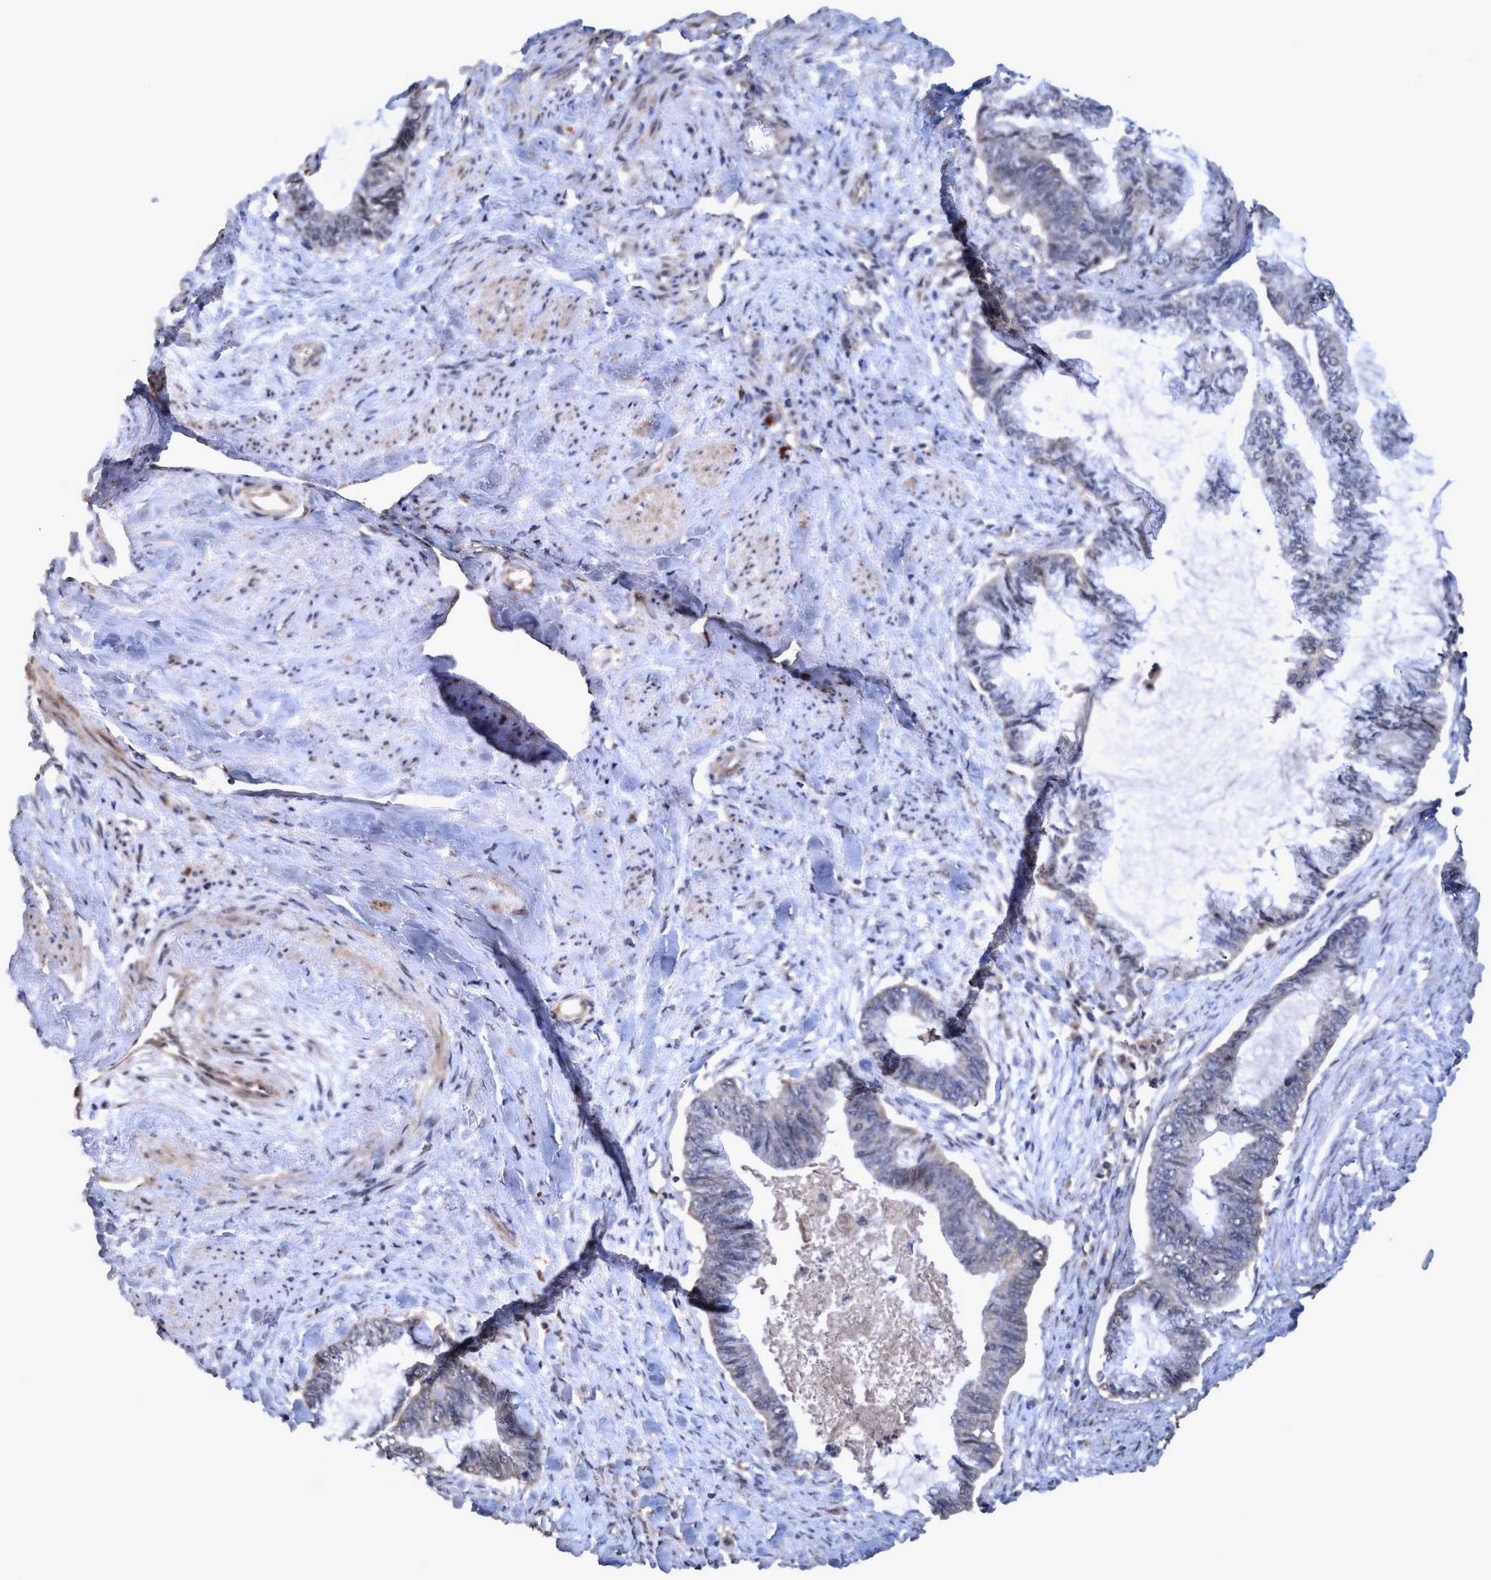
{"staining": {"intensity": "negative", "quantity": "none", "location": "none"}, "tissue": "endometrial cancer", "cell_type": "Tumor cells", "image_type": "cancer", "snomed": [{"axis": "morphology", "description": "Adenocarcinoma, NOS"}, {"axis": "topography", "description": "Endometrium"}], "caption": "Tumor cells show no significant protein staining in adenocarcinoma (endometrial). (Brightfield microscopy of DAB immunohistochemistry (IHC) at high magnification).", "gene": "ZNF677", "patient": {"sex": "female", "age": 86}}